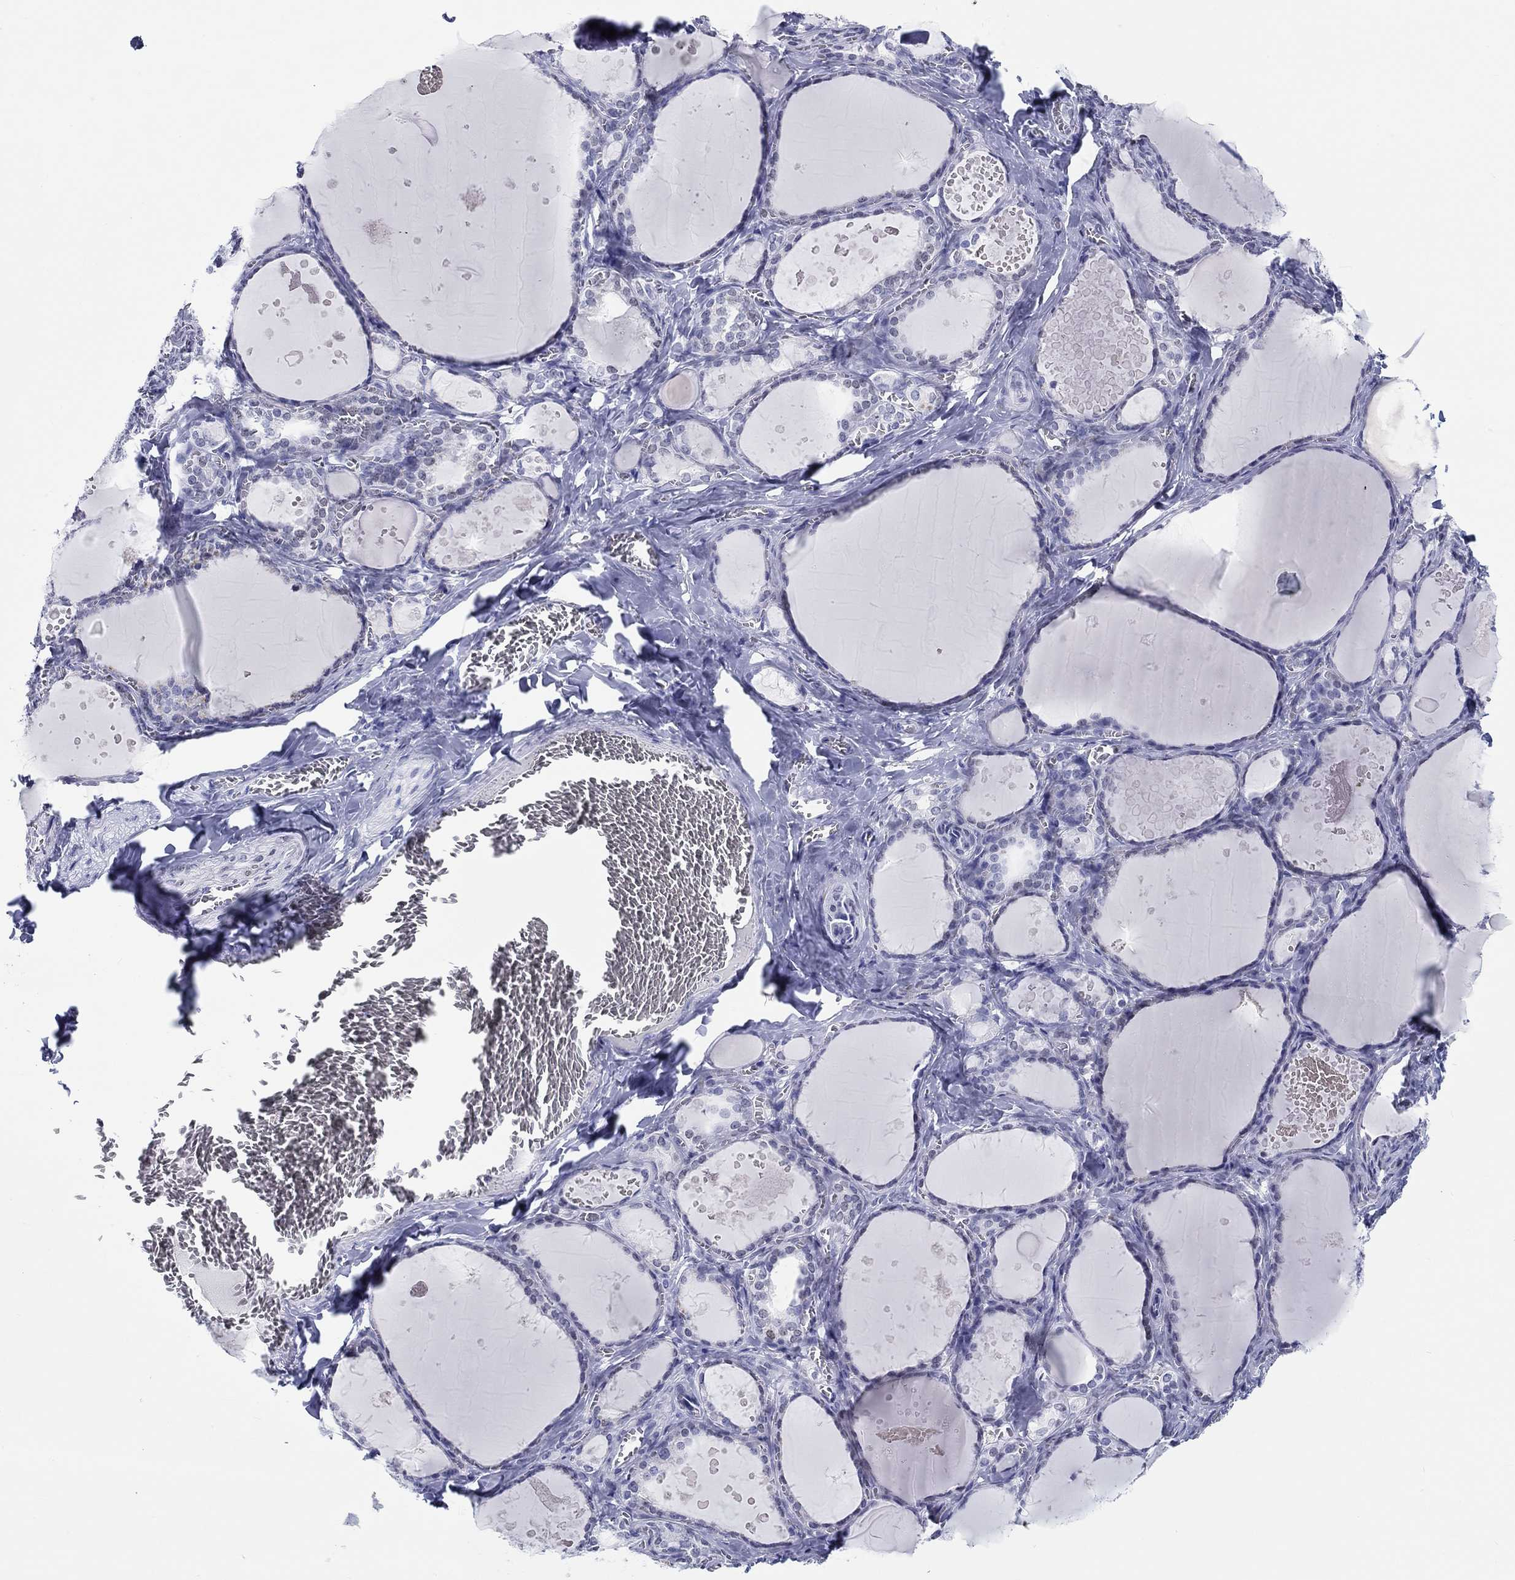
{"staining": {"intensity": "negative", "quantity": "none", "location": "none"}, "tissue": "thyroid gland", "cell_type": "Glandular cells", "image_type": "normal", "snomed": [{"axis": "morphology", "description": "Normal tissue, NOS"}, {"axis": "topography", "description": "Thyroid gland"}], "caption": "This is an immunohistochemistry (IHC) histopathology image of benign human thyroid gland. There is no staining in glandular cells.", "gene": "H1", "patient": {"sex": "female", "age": 56}}